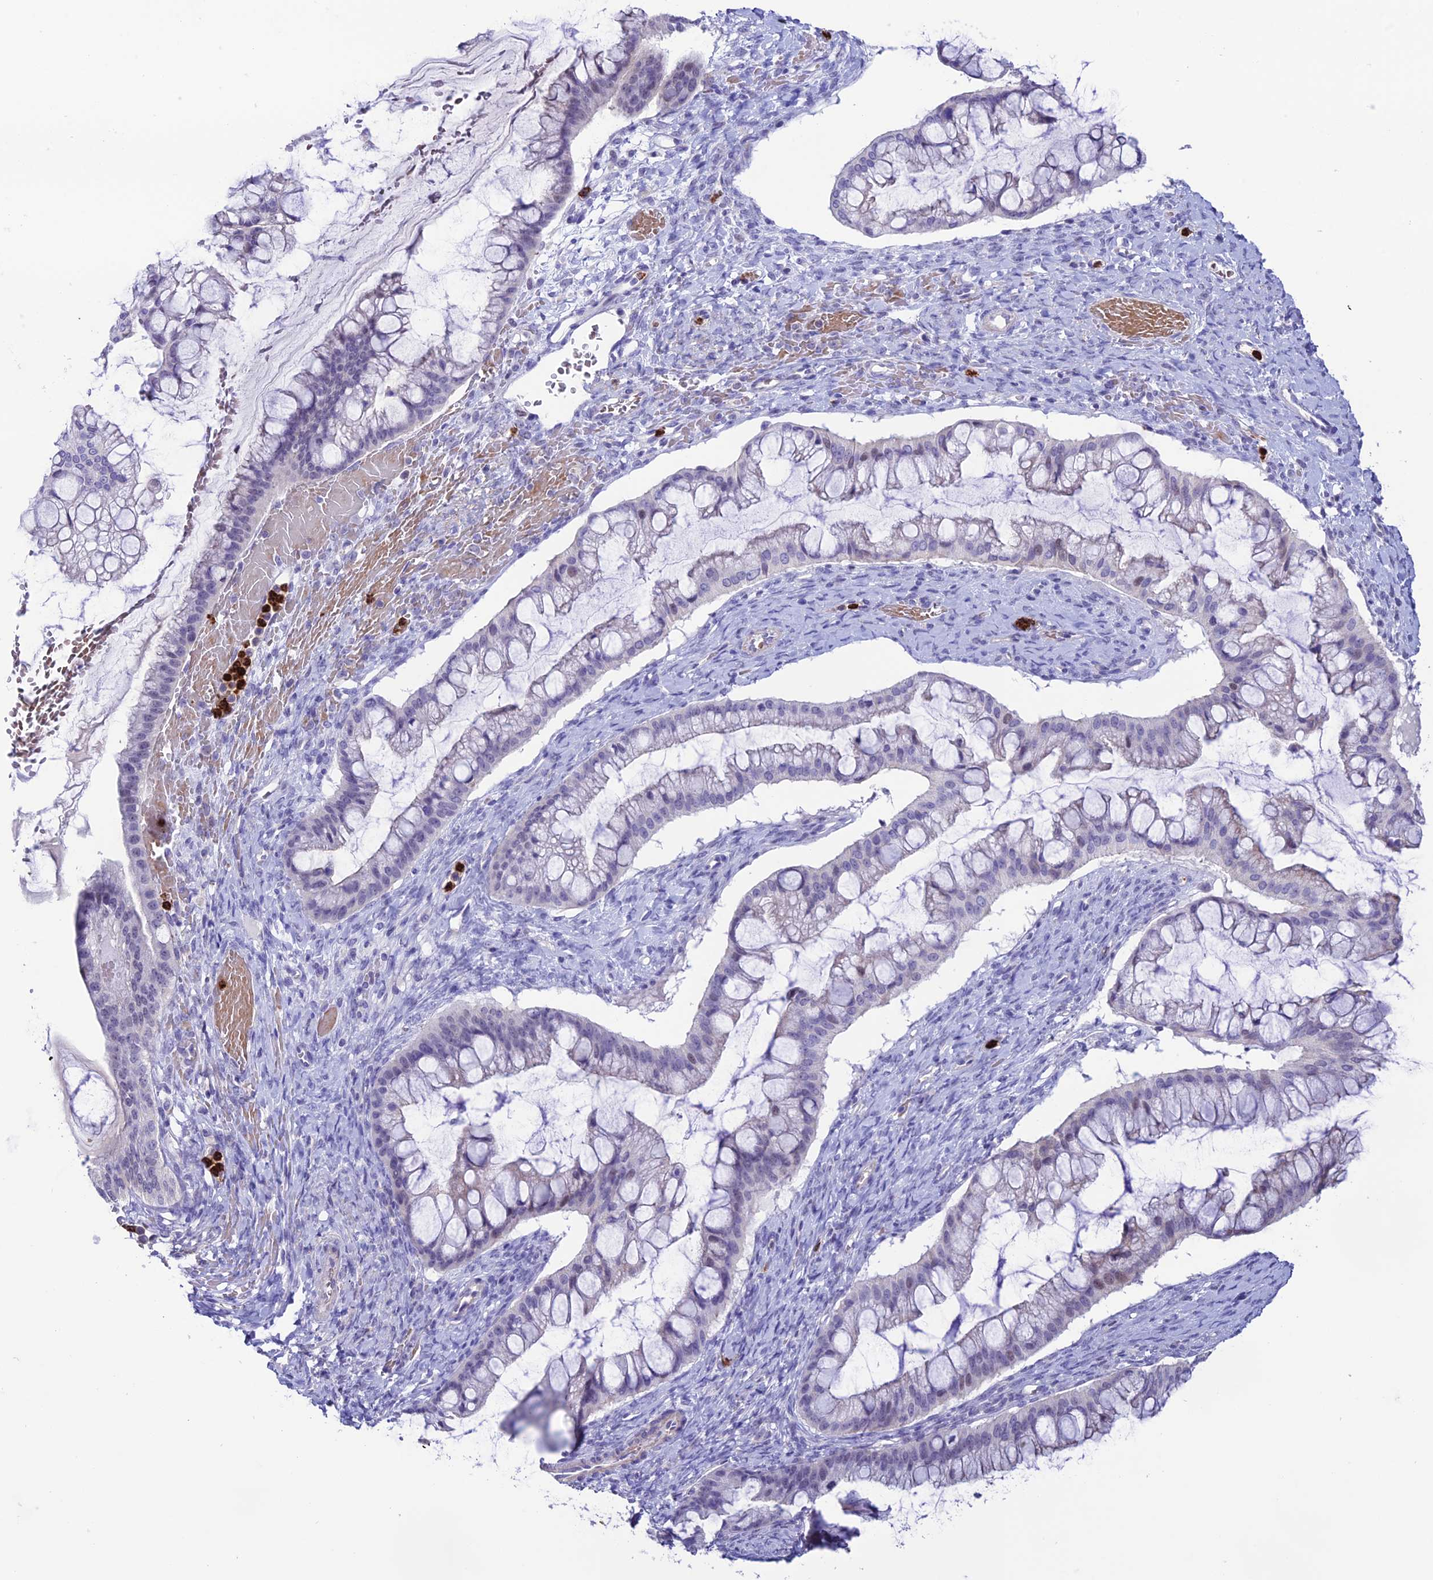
{"staining": {"intensity": "negative", "quantity": "none", "location": "none"}, "tissue": "ovarian cancer", "cell_type": "Tumor cells", "image_type": "cancer", "snomed": [{"axis": "morphology", "description": "Cystadenocarcinoma, mucinous, NOS"}, {"axis": "topography", "description": "Ovary"}], "caption": "Protein analysis of mucinous cystadenocarcinoma (ovarian) exhibits no significant expression in tumor cells. The staining is performed using DAB (3,3'-diaminobenzidine) brown chromogen with nuclei counter-stained in using hematoxylin.", "gene": "COL6A6", "patient": {"sex": "female", "age": 73}}